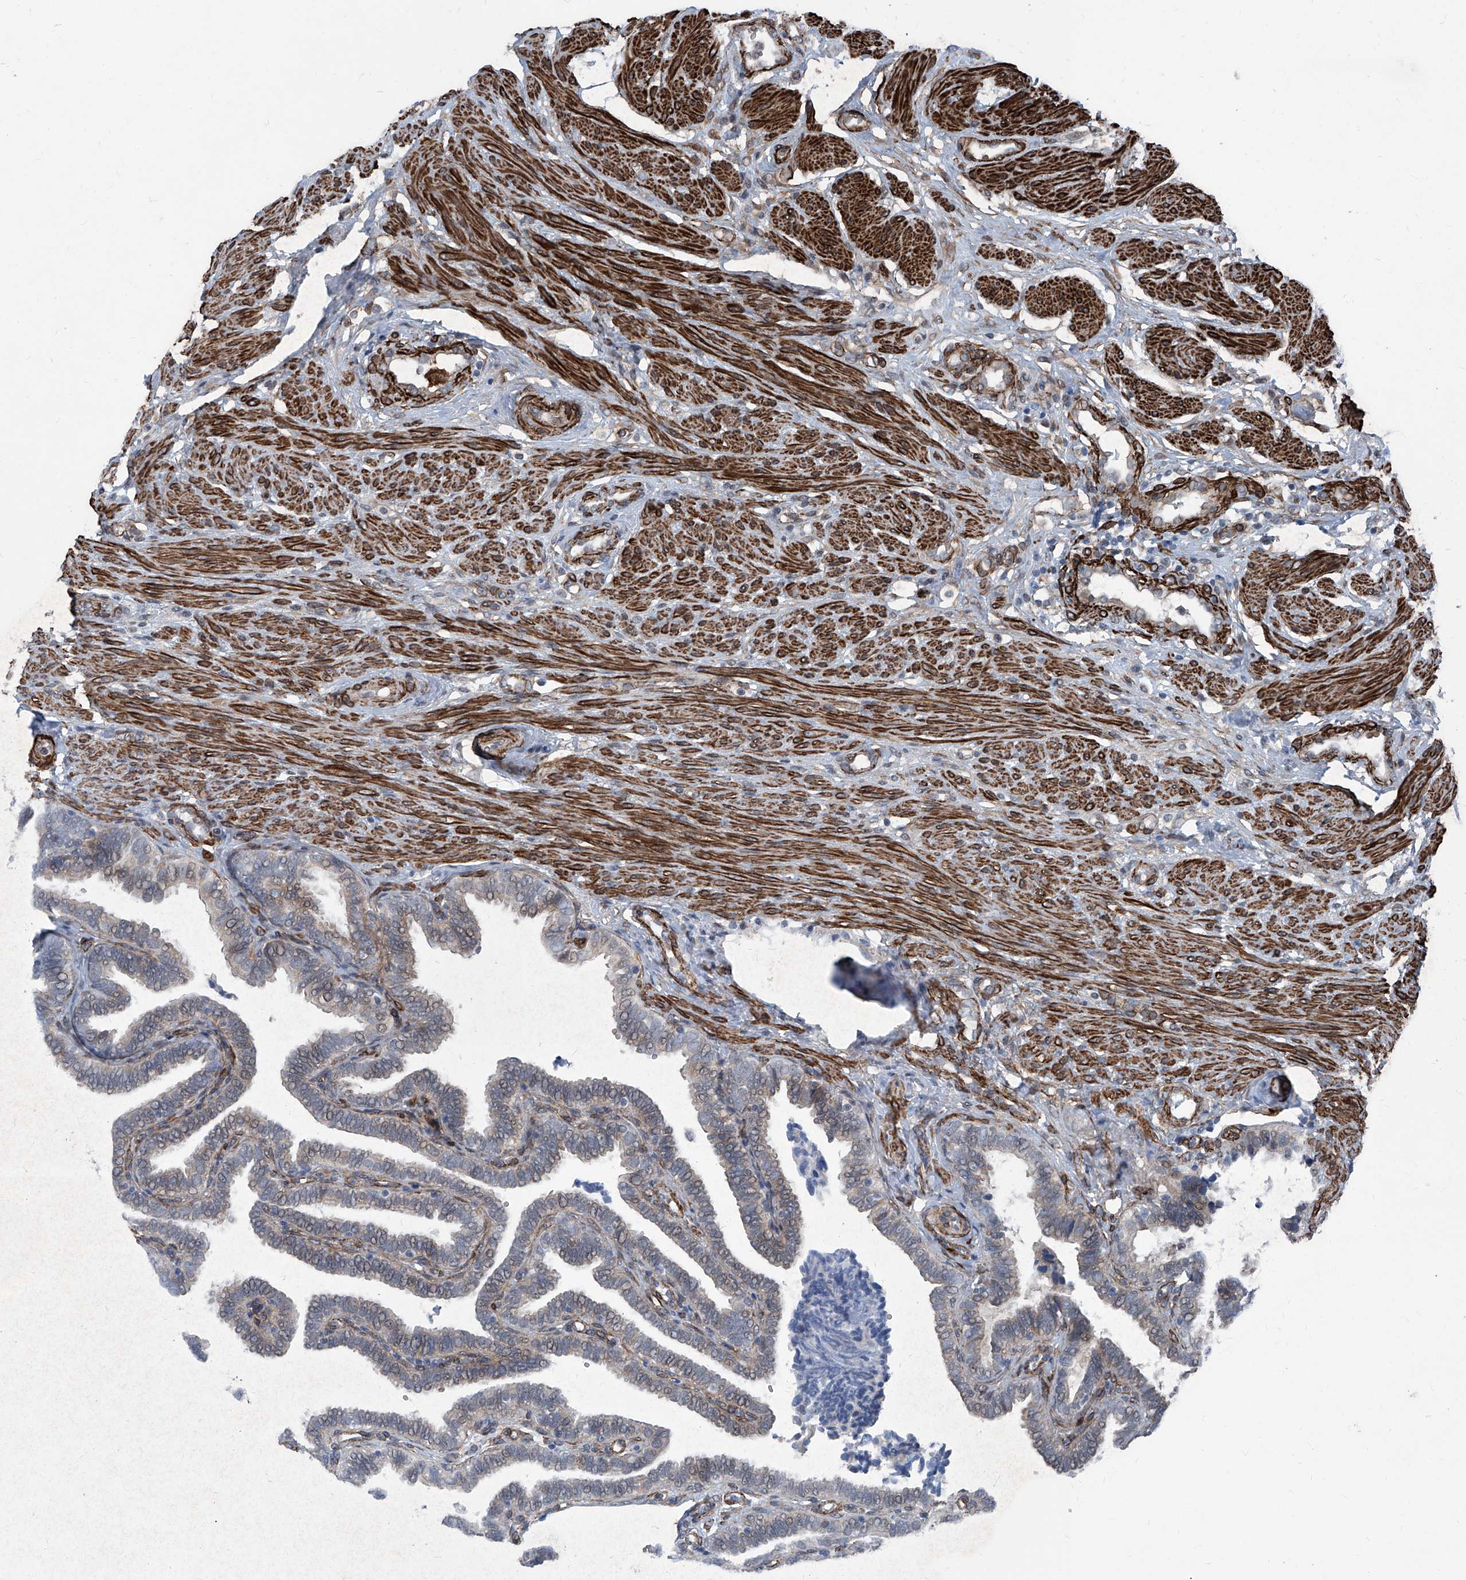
{"staining": {"intensity": "weak", "quantity": "25%-75%", "location": "cytoplasmic/membranous,nuclear"}, "tissue": "fallopian tube", "cell_type": "Glandular cells", "image_type": "normal", "snomed": [{"axis": "morphology", "description": "Normal tissue, NOS"}, {"axis": "topography", "description": "Fallopian tube"}], "caption": "IHC of benign fallopian tube displays low levels of weak cytoplasmic/membranous,nuclear staining in about 25%-75% of glandular cells.", "gene": "COA7", "patient": {"sex": "female", "age": 39}}